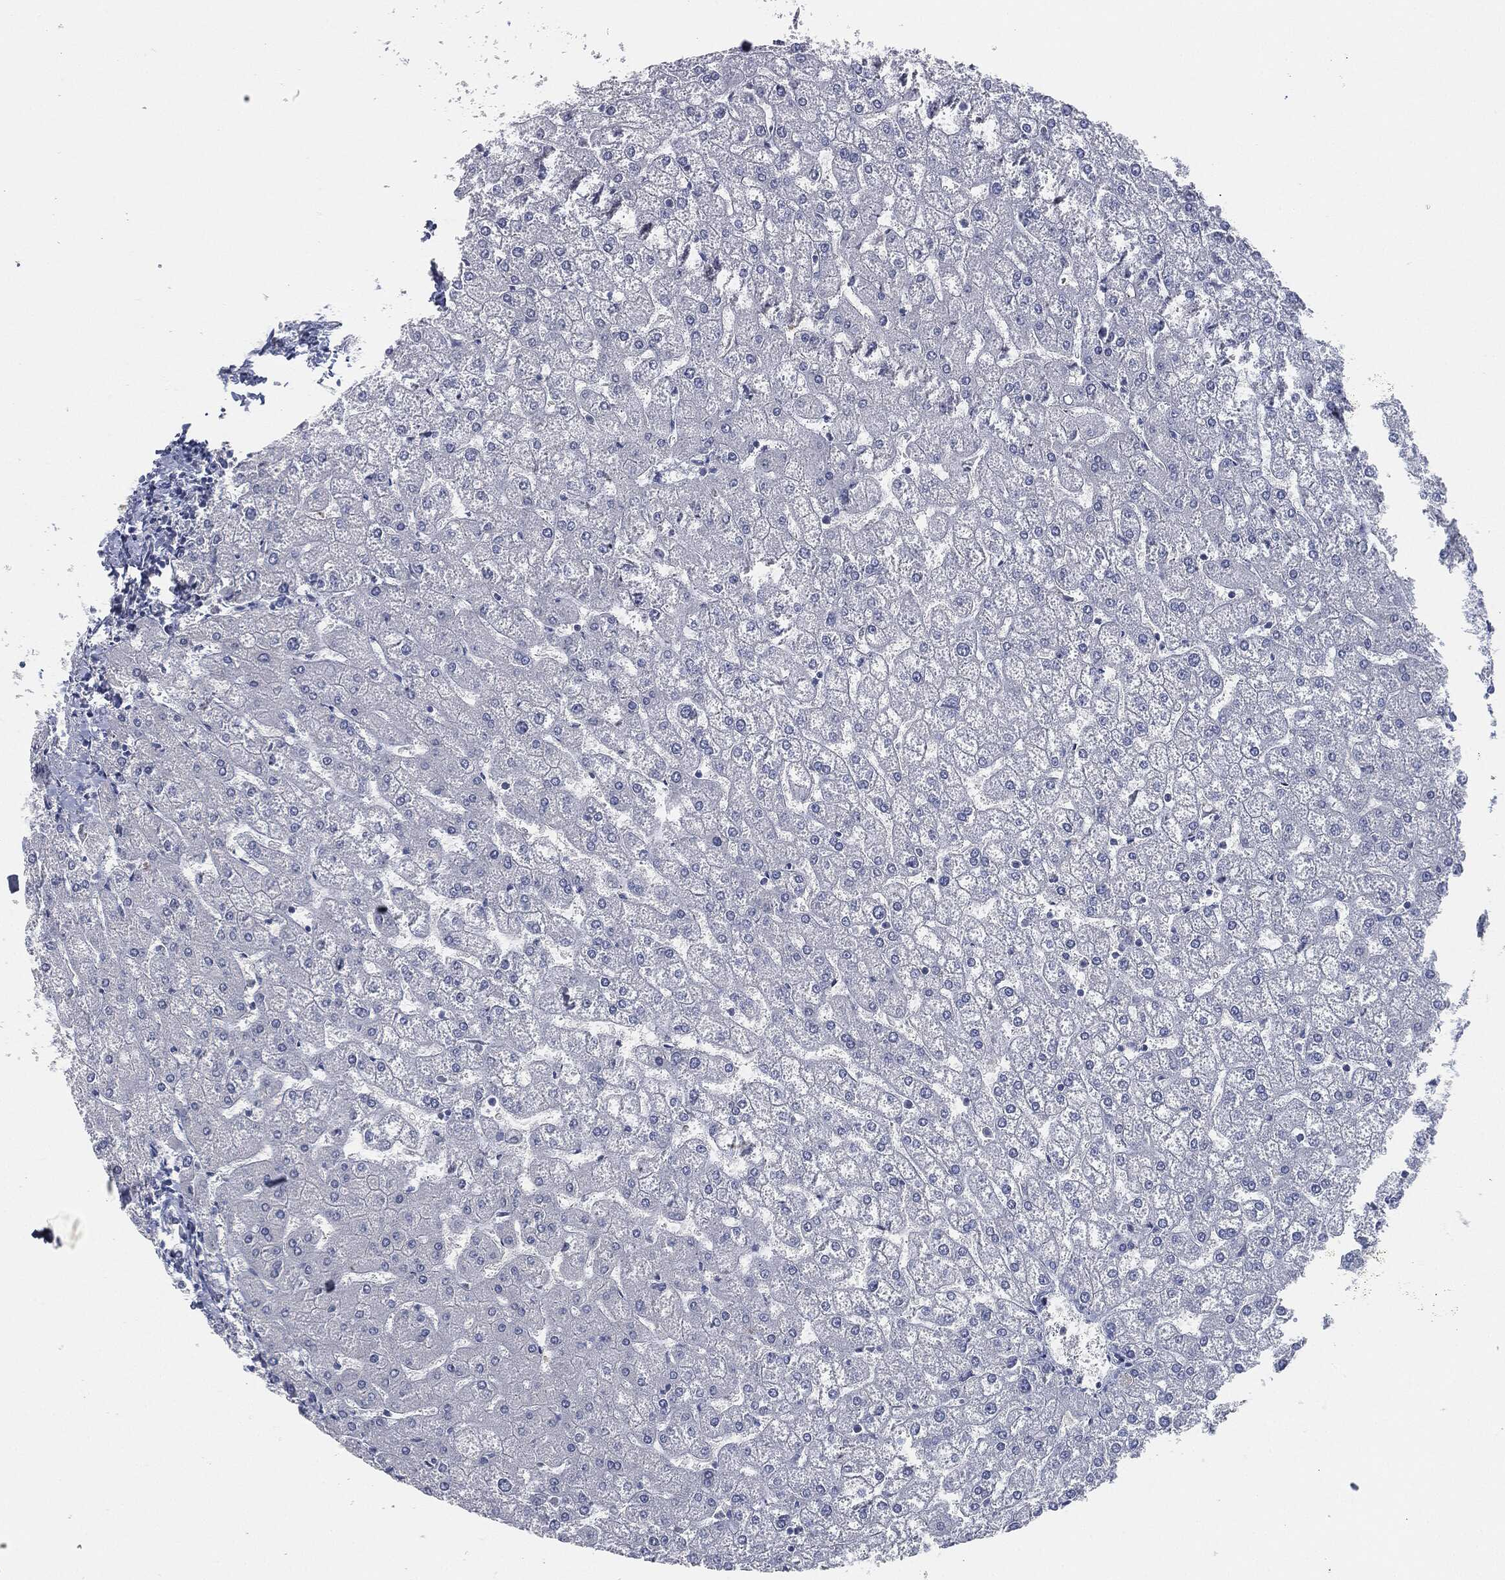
{"staining": {"intensity": "negative", "quantity": "none", "location": "none"}, "tissue": "liver", "cell_type": "Cholangiocytes", "image_type": "normal", "snomed": [{"axis": "morphology", "description": "Normal tissue, NOS"}, {"axis": "topography", "description": "Liver"}], "caption": "Liver stained for a protein using immunohistochemistry (IHC) demonstrates no positivity cholangiocytes.", "gene": "SIGLEC7", "patient": {"sex": "female", "age": 32}}